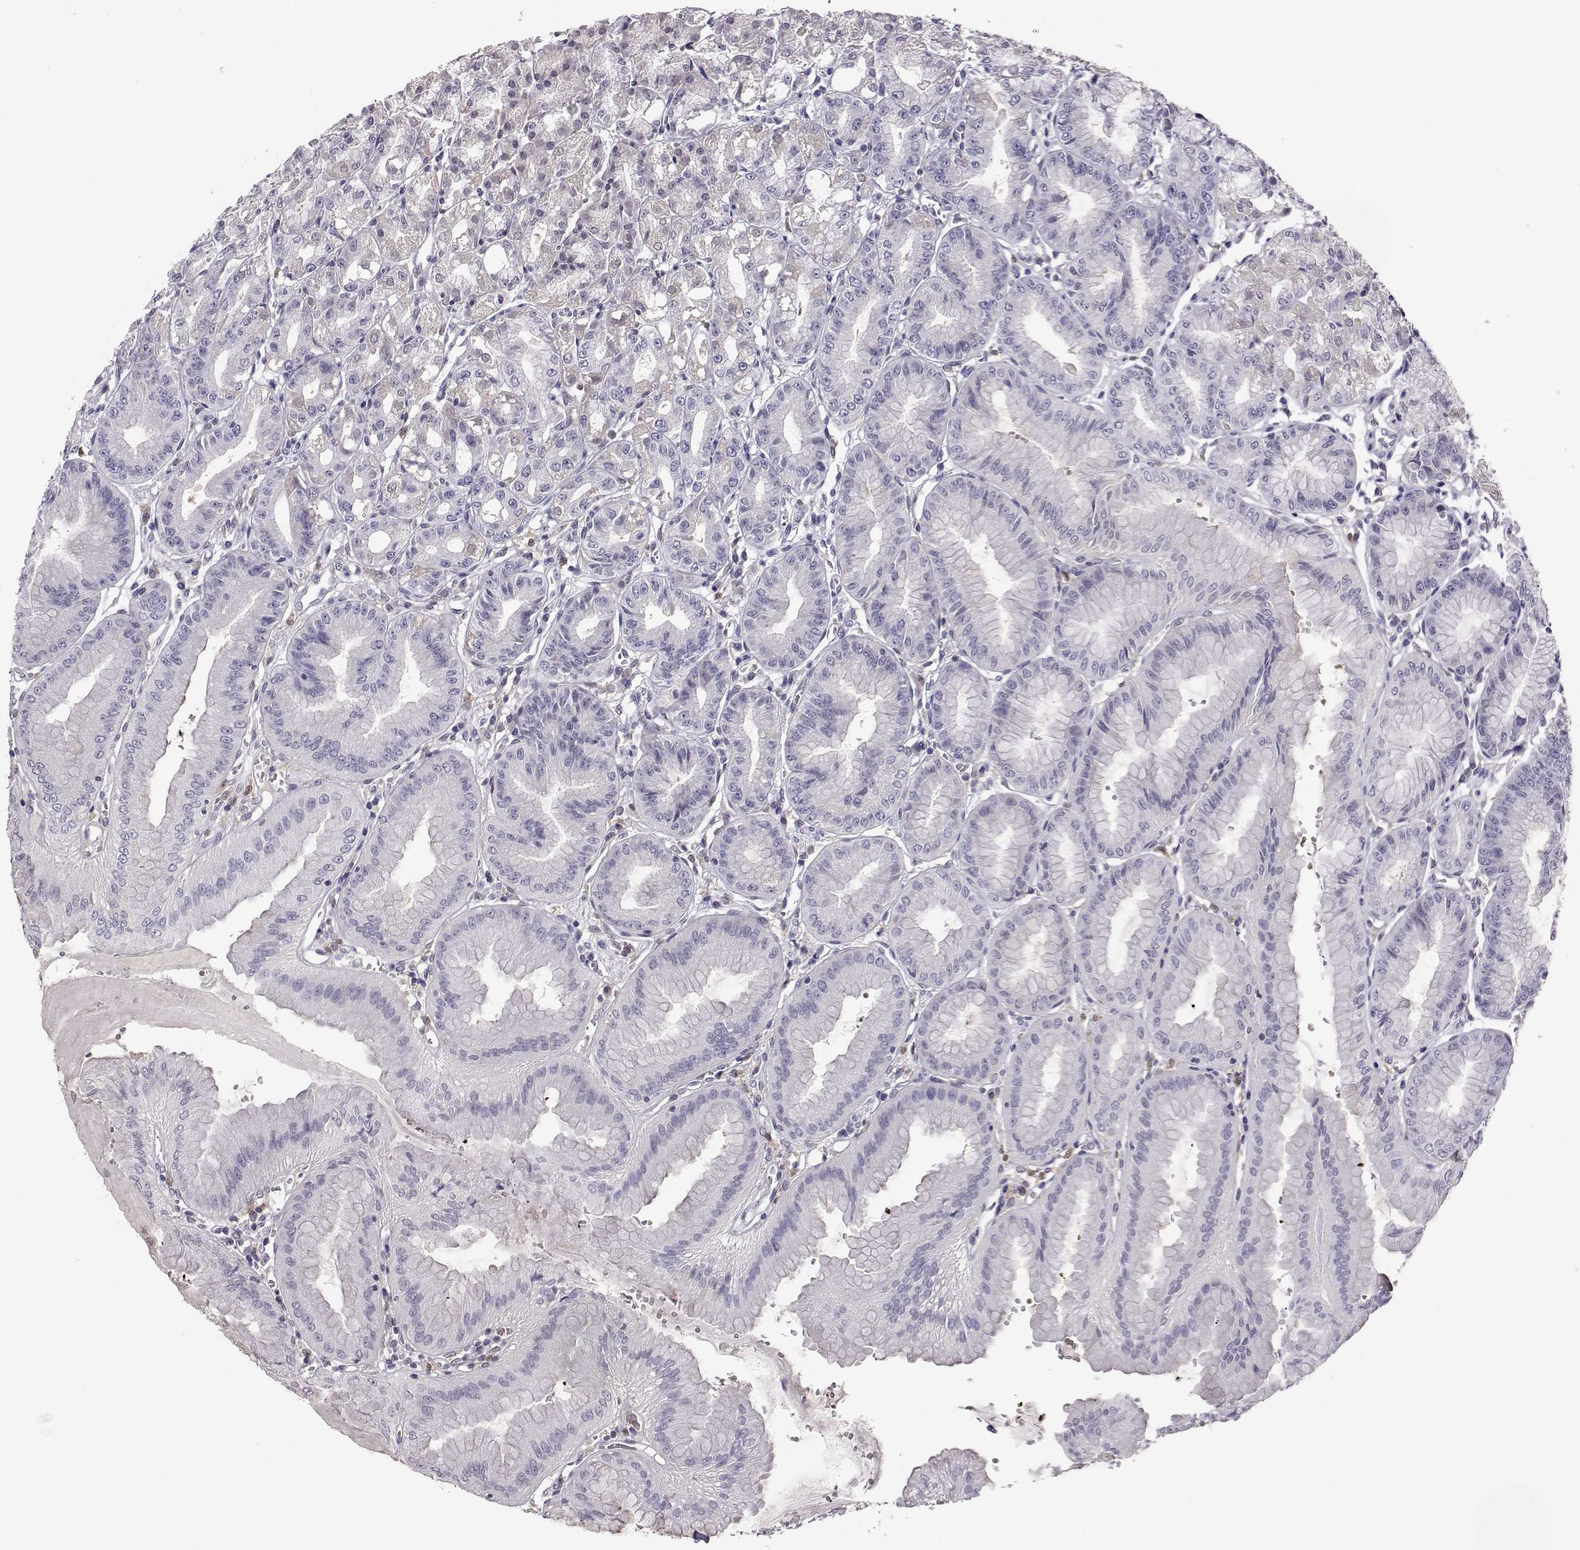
{"staining": {"intensity": "negative", "quantity": "none", "location": "none"}, "tissue": "stomach", "cell_type": "Glandular cells", "image_type": "normal", "snomed": [{"axis": "morphology", "description": "Normal tissue, NOS"}, {"axis": "topography", "description": "Stomach, lower"}], "caption": "This is a photomicrograph of immunohistochemistry staining of unremarkable stomach, which shows no expression in glandular cells.", "gene": "AKR1B1", "patient": {"sex": "male", "age": 71}}